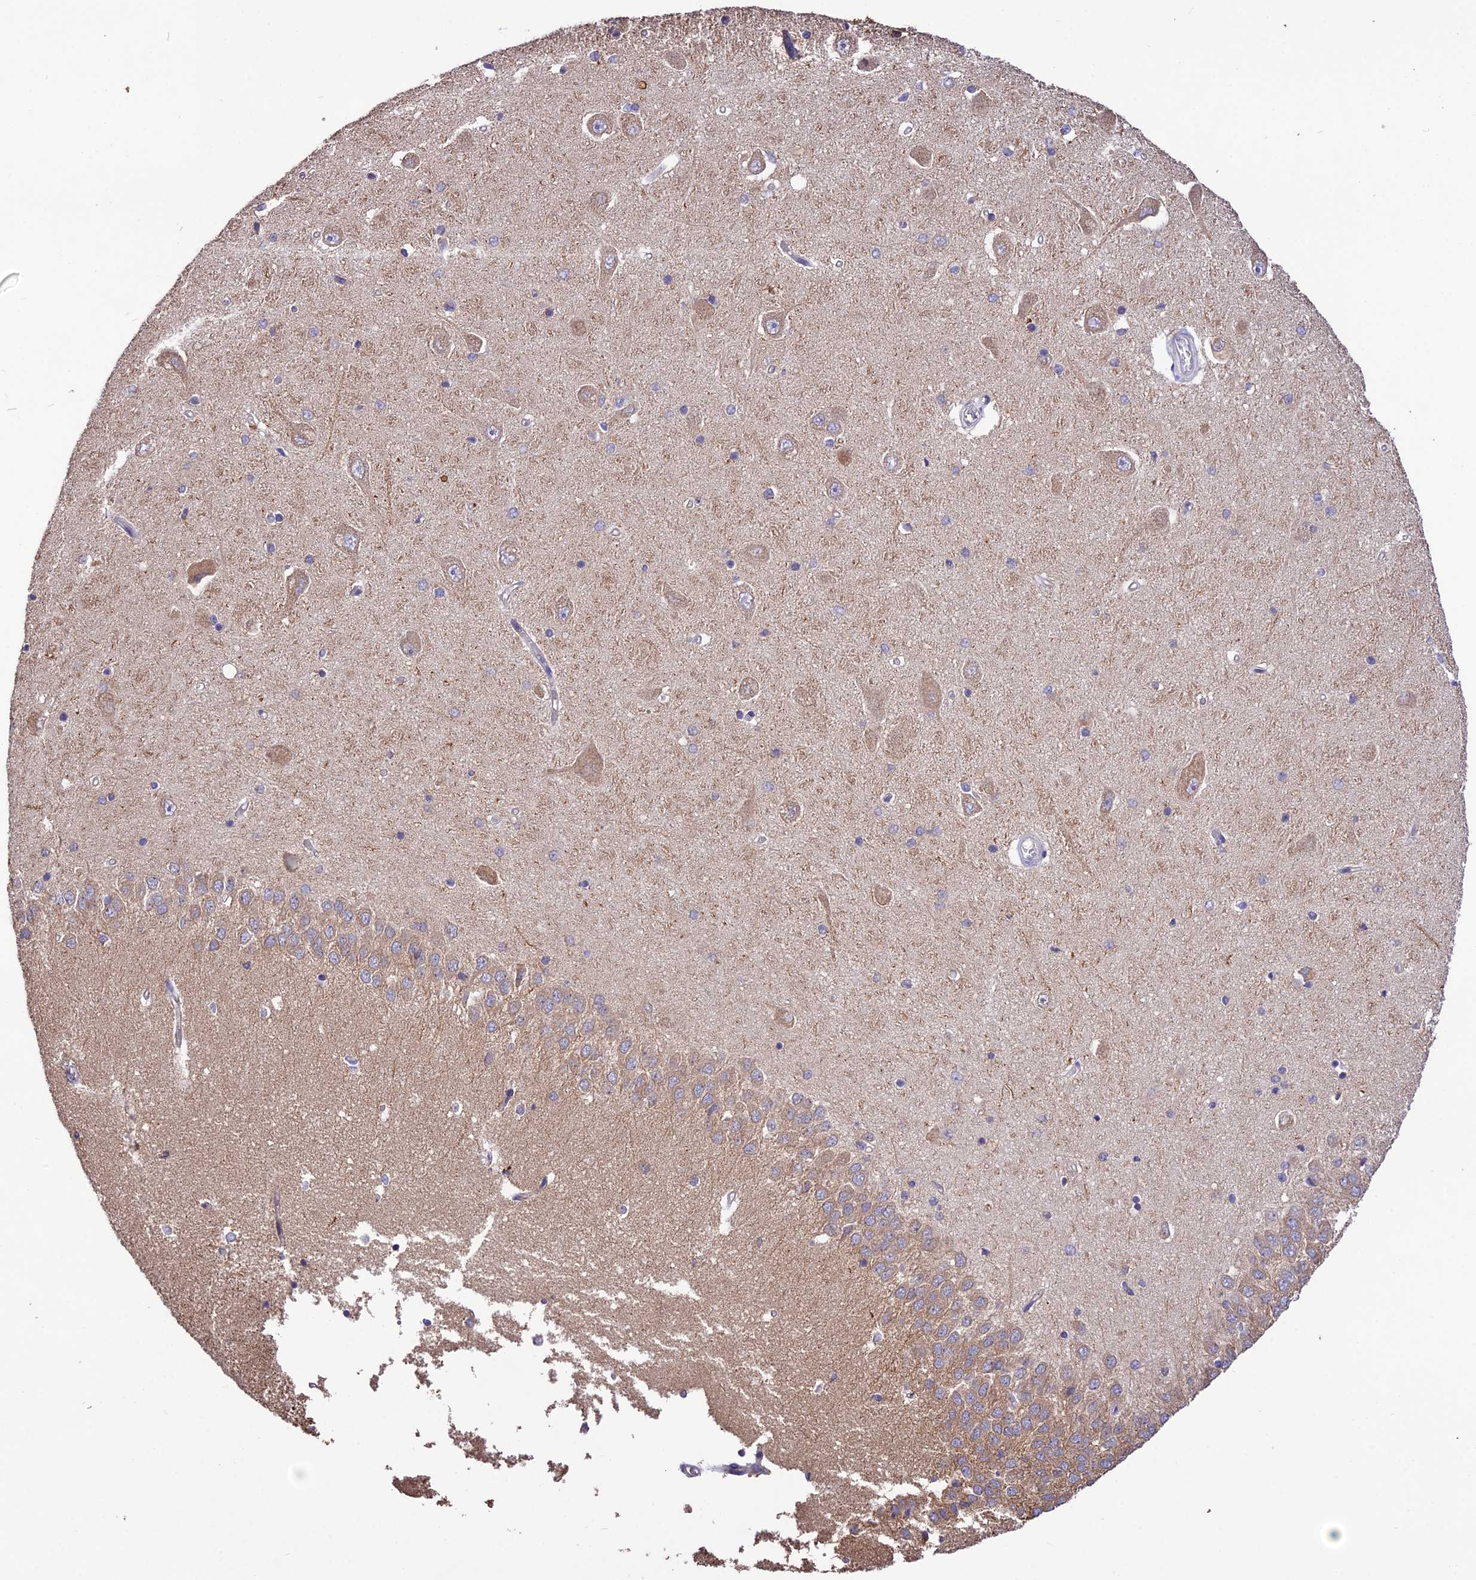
{"staining": {"intensity": "negative", "quantity": "none", "location": "none"}, "tissue": "hippocampus", "cell_type": "Glial cells", "image_type": "normal", "snomed": [{"axis": "morphology", "description": "Normal tissue, NOS"}, {"axis": "topography", "description": "Hippocampus"}], "caption": "This is a histopathology image of IHC staining of benign hippocampus, which shows no positivity in glial cells.", "gene": "SDHD", "patient": {"sex": "male", "age": 45}}